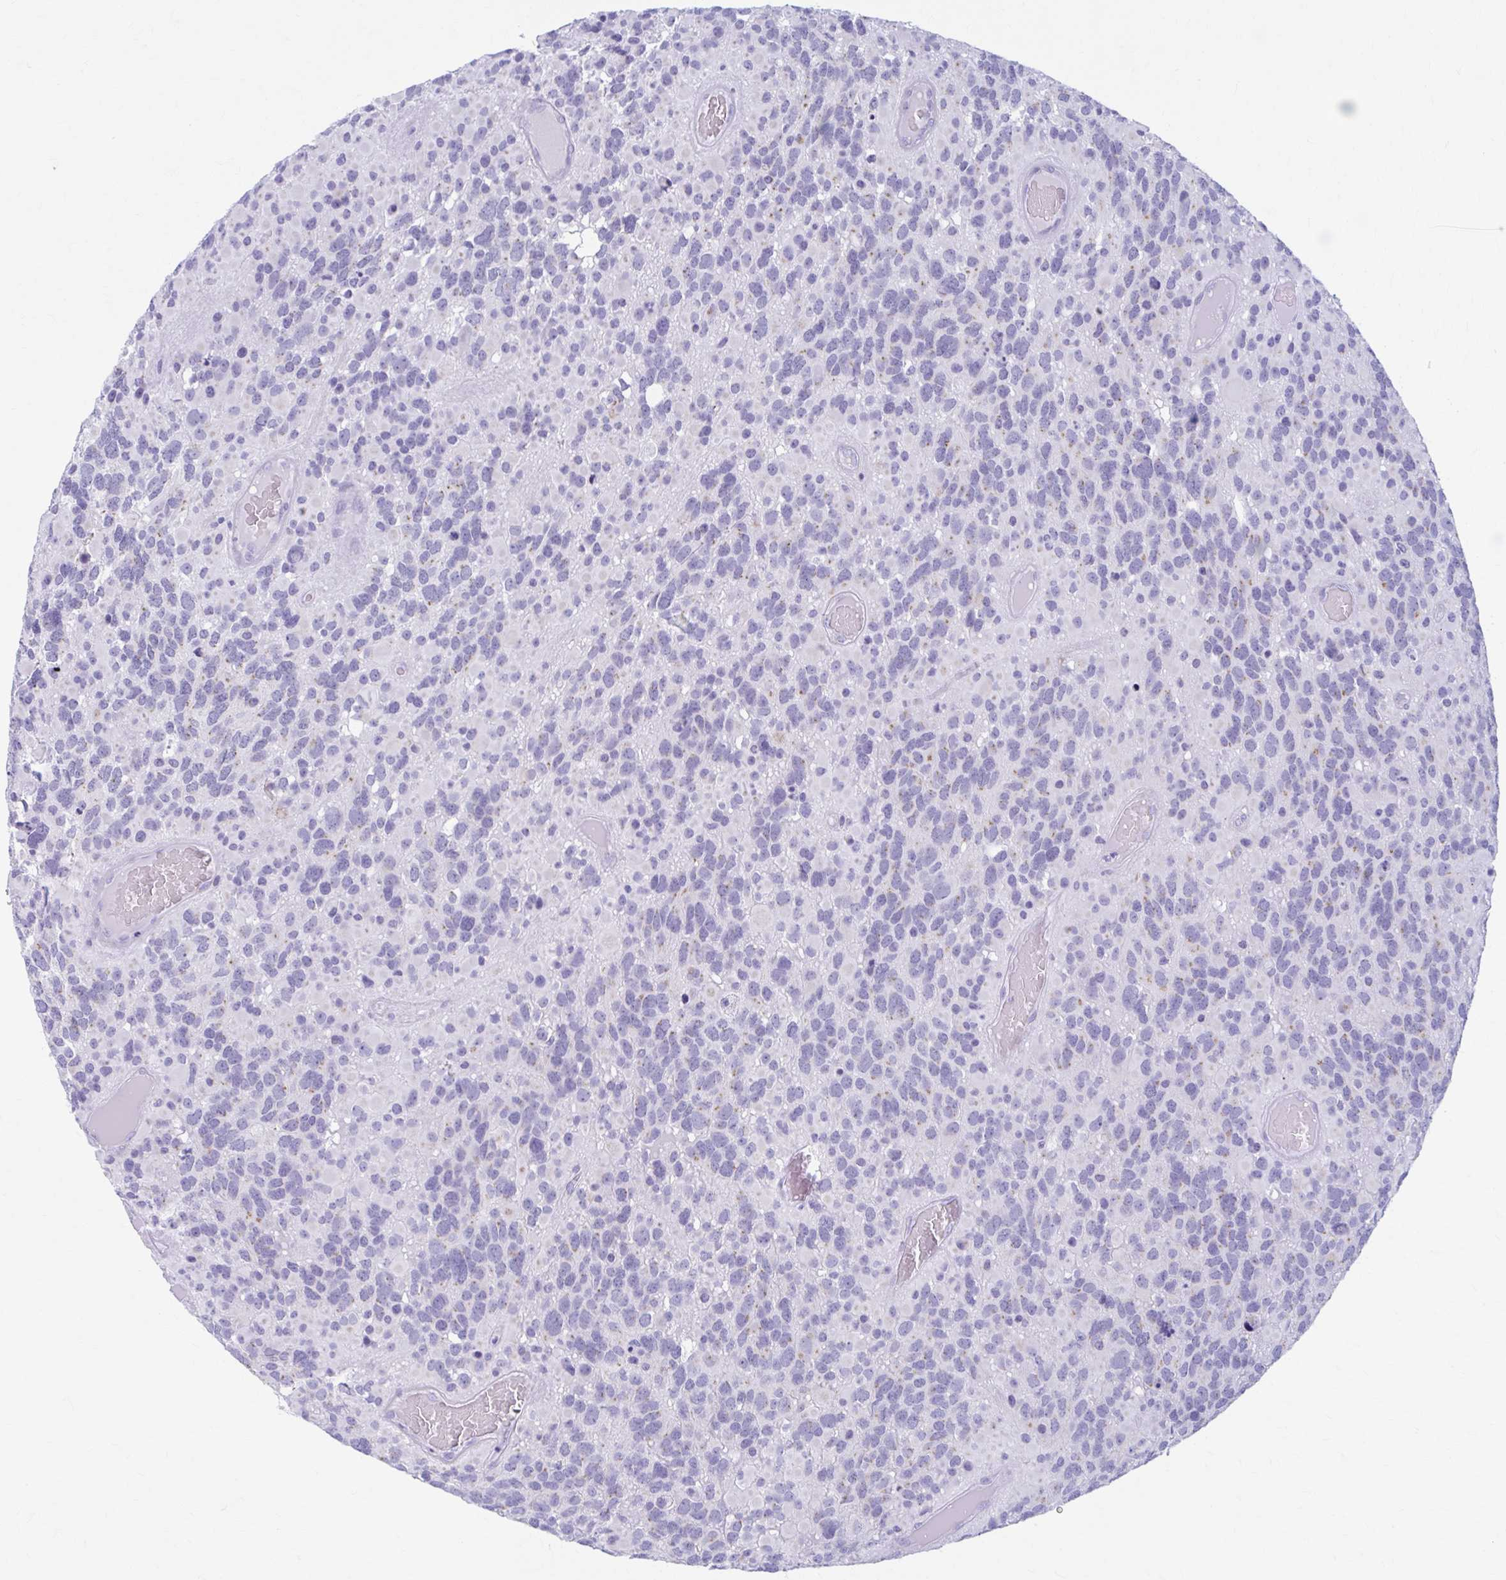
{"staining": {"intensity": "negative", "quantity": "none", "location": "none"}, "tissue": "glioma", "cell_type": "Tumor cells", "image_type": "cancer", "snomed": [{"axis": "morphology", "description": "Glioma, malignant, High grade"}, {"axis": "topography", "description": "Brain"}], "caption": "There is no significant positivity in tumor cells of malignant glioma (high-grade). (DAB (3,3'-diaminobenzidine) IHC visualized using brightfield microscopy, high magnification).", "gene": "KCNE2", "patient": {"sex": "female", "age": 40}}